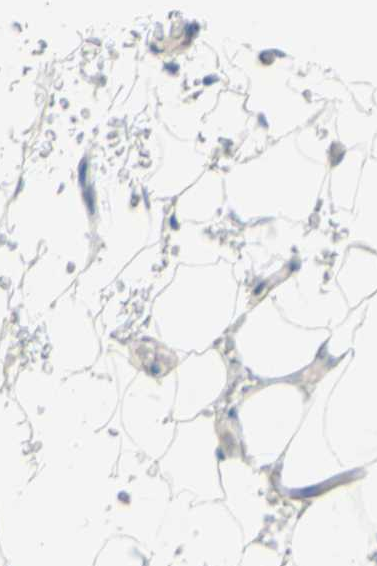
{"staining": {"intensity": "negative", "quantity": "none", "location": "none"}, "tissue": "adipose tissue", "cell_type": "Adipocytes", "image_type": "normal", "snomed": [{"axis": "morphology", "description": "Normal tissue, NOS"}, {"axis": "topography", "description": "Peripheral nerve tissue"}], "caption": "Adipose tissue stained for a protein using immunohistochemistry (IHC) reveals no staining adipocytes.", "gene": "DCT", "patient": {"sex": "male", "age": 70}}